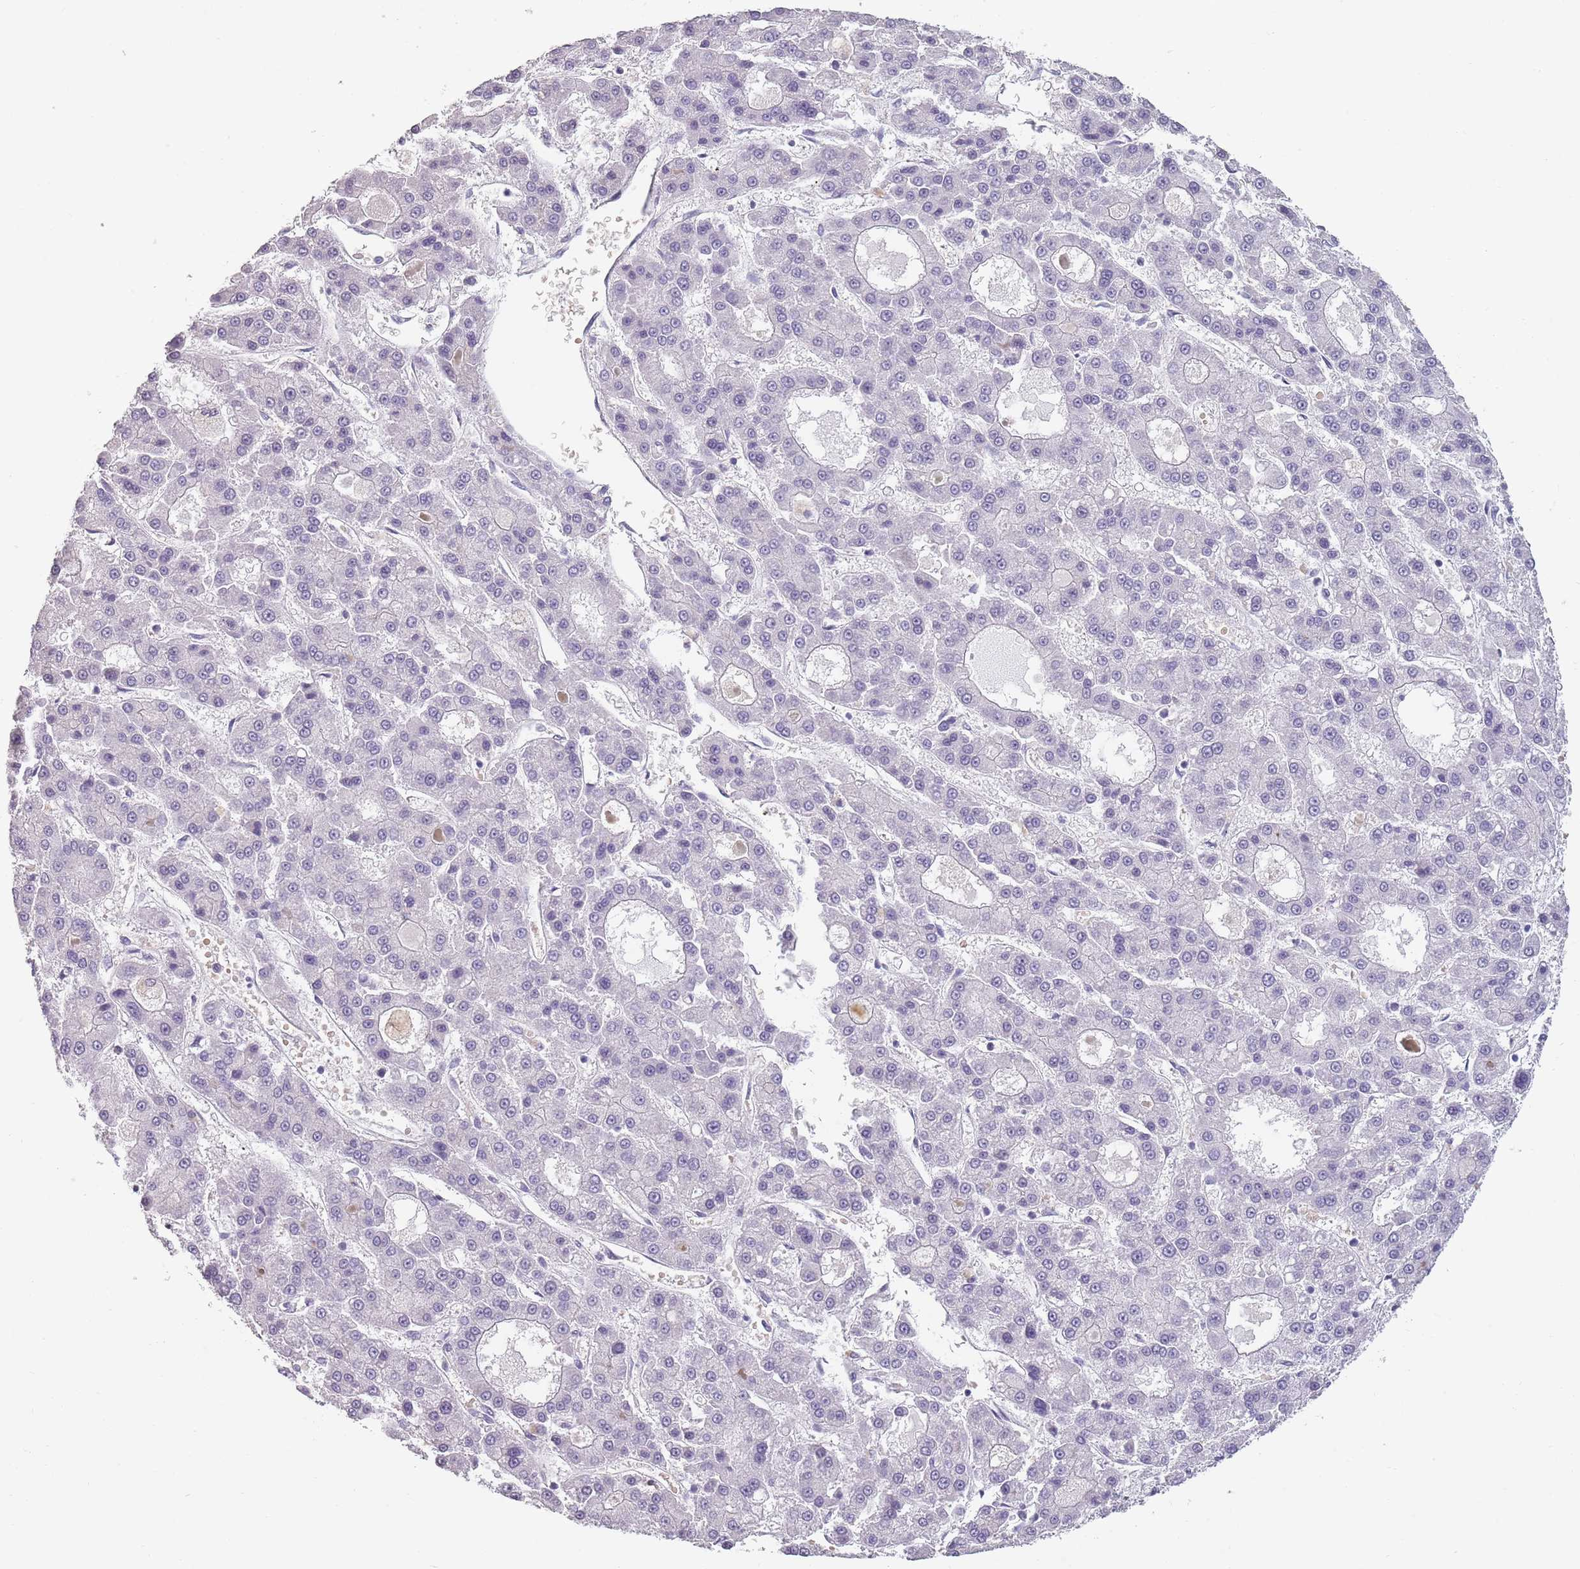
{"staining": {"intensity": "negative", "quantity": "none", "location": "none"}, "tissue": "liver cancer", "cell_type": "Tumor cells", "image_type": "cancer", "snomed": [{"axis": "morphology", "description": "Carcinoma, Hepatocellular, NOS"}, {"axis": "topography", "description": "Liver"}], "caption": "This image is of hepatocellular carcinoma (liver) stained with immunohistochemistry to label a protein in brown with the nuclei are counter-stained blue. There is no staining in tumor cells. Brightfield microscopy of immunohistochemistry (IHC) stained with DAB (brown) and hematoxylin (blue), captured at high magnification.", "gene": "PIEZO1", "patient": {"sex": "male", "age": 70}}